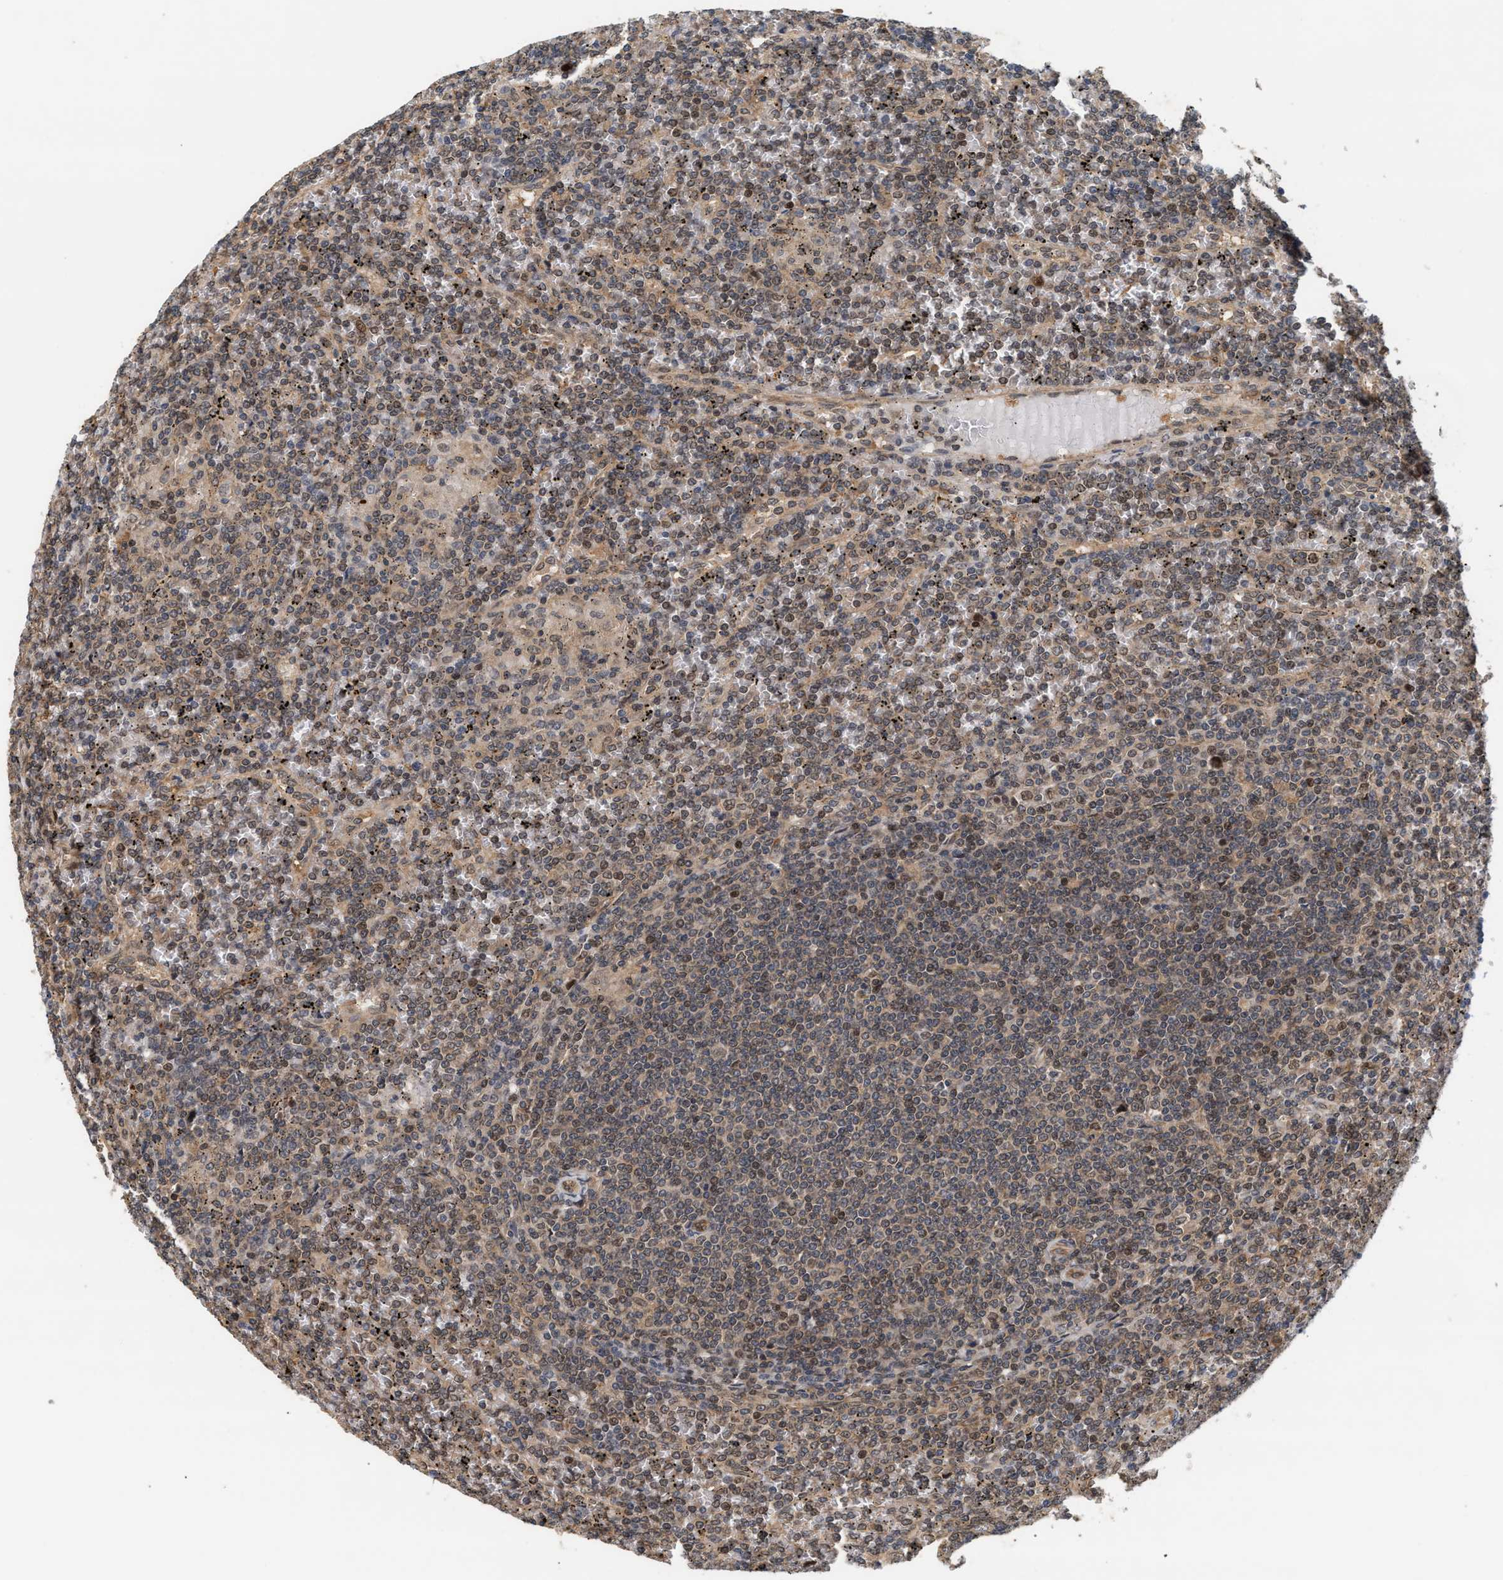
{"staining": {"intensity": "weak", "quantity": ">75%", "location": "cytoplasmic/membranous,nuclear"}, "tissue": "lymphoma", "cell_type": "Tumor cells", "image_type": "cancer", "snomed": [{"axis": "morphology", "description": "Malignant lymphoma, non-Hodgkin's type, Low grade"}, {"axis": "topography", "description": "Spleen"}], "caption": "IHC of human lymphoma shows low levels of weak cytoplasmic/membranous and nuclear staining in about >75% of tumor cells. (DAB IHC, brown staining for protein, blue staining for nuclei).", "gene": "ABHD5", "patient": {"sex": "female", "age": 19}}